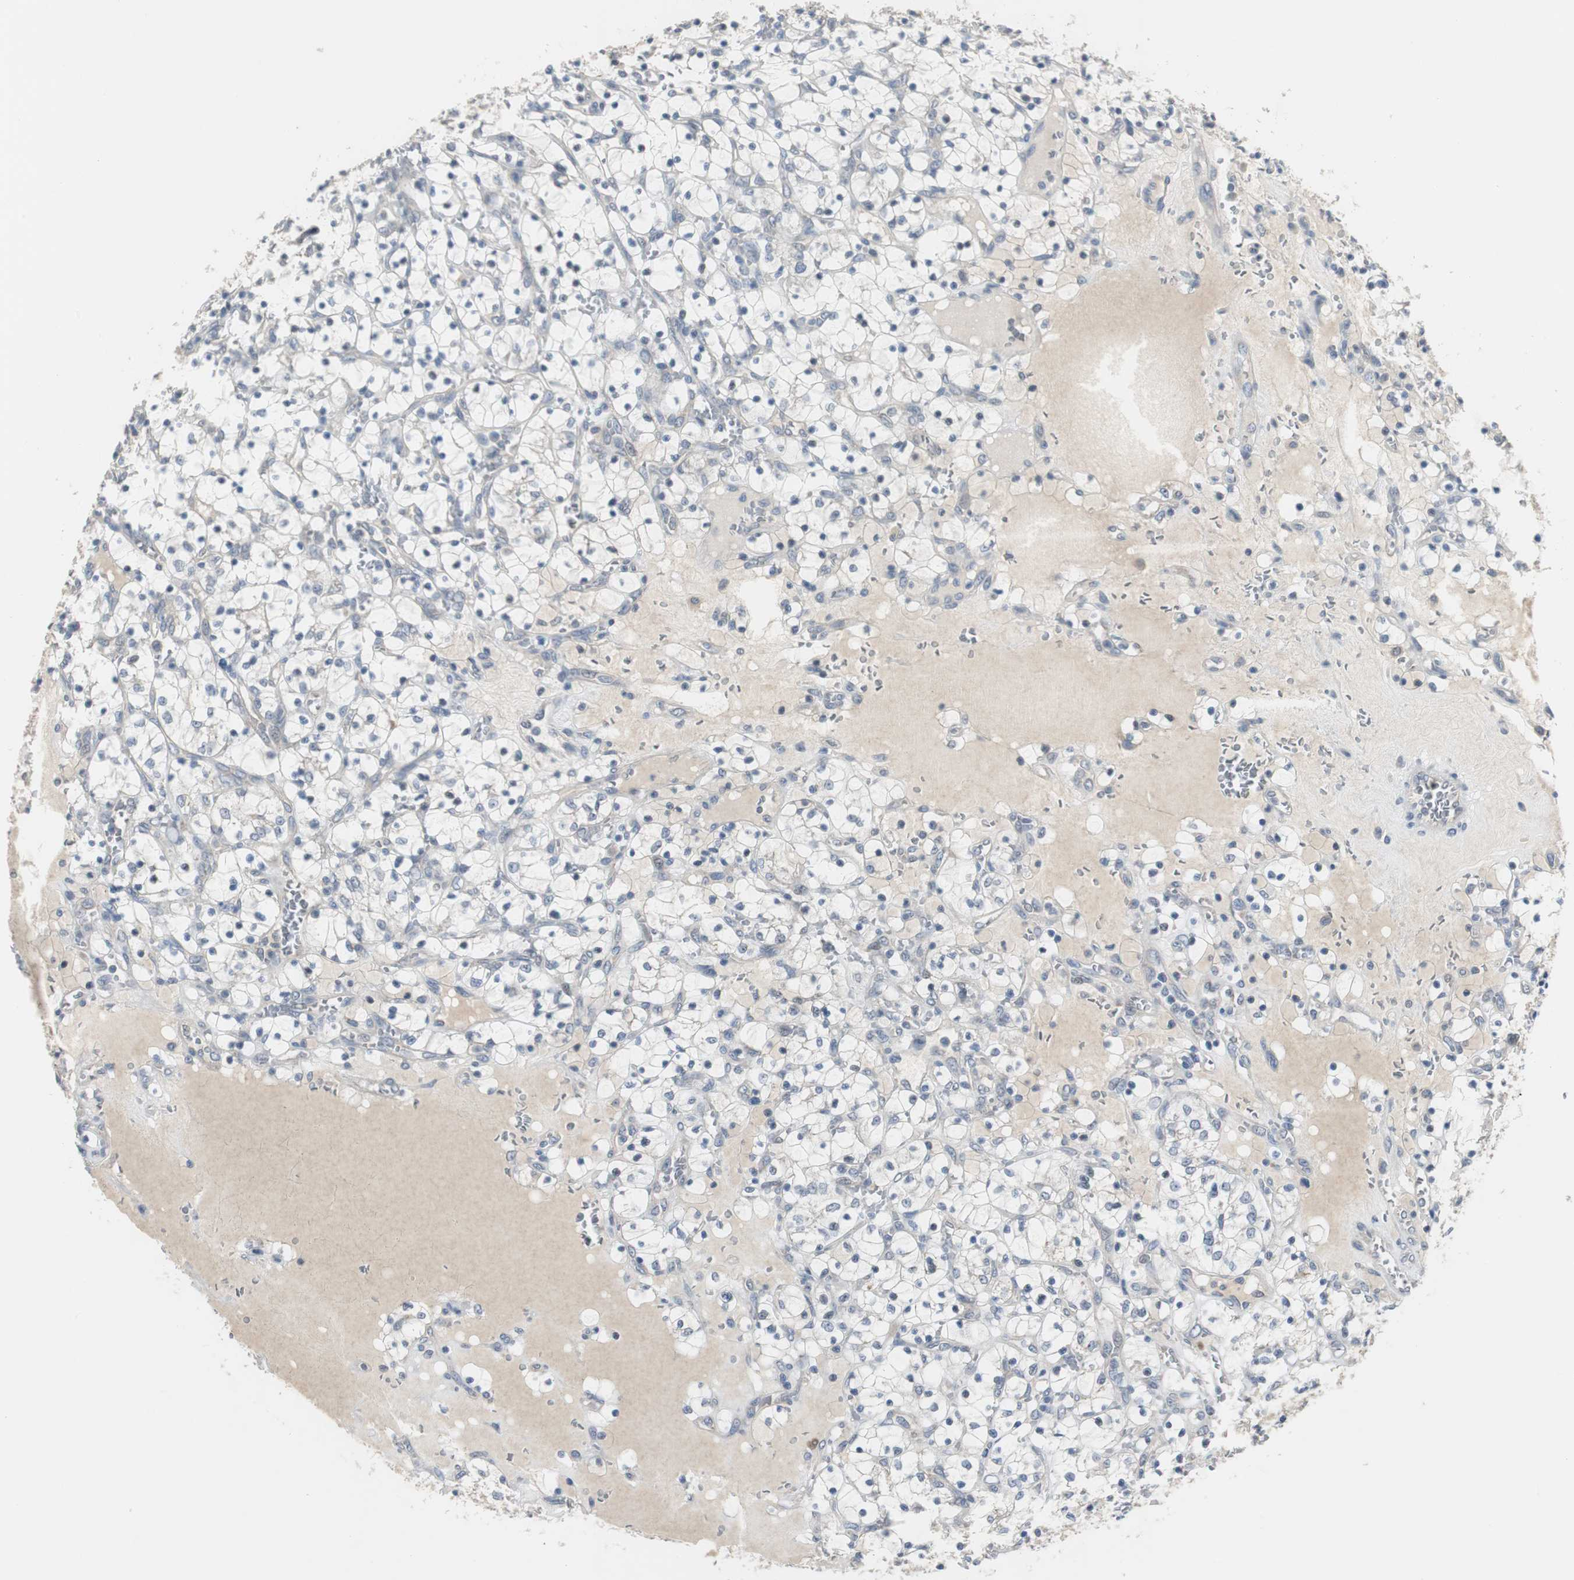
{"staining": {"intensity": "negative", "quantity": "none", "location": "none"}, "tissue": "renal cancer", "cell_type": "Tumor cells", "image_type": "cancer", "snomed": [{"axis": "morphology", "description": "Adenocarcinoma, NOS"}, {"axis": "topography", "description": "Kidney"}], "caption": "Immunohistochemistry micrograph of neoplastic tissue: renal cancer stained with DAB shows no significant protein expression in tumor cells. Nuclei are stained in blue.", "gene": "MYT1", "patient": {"sex": "female", "age": 69}}